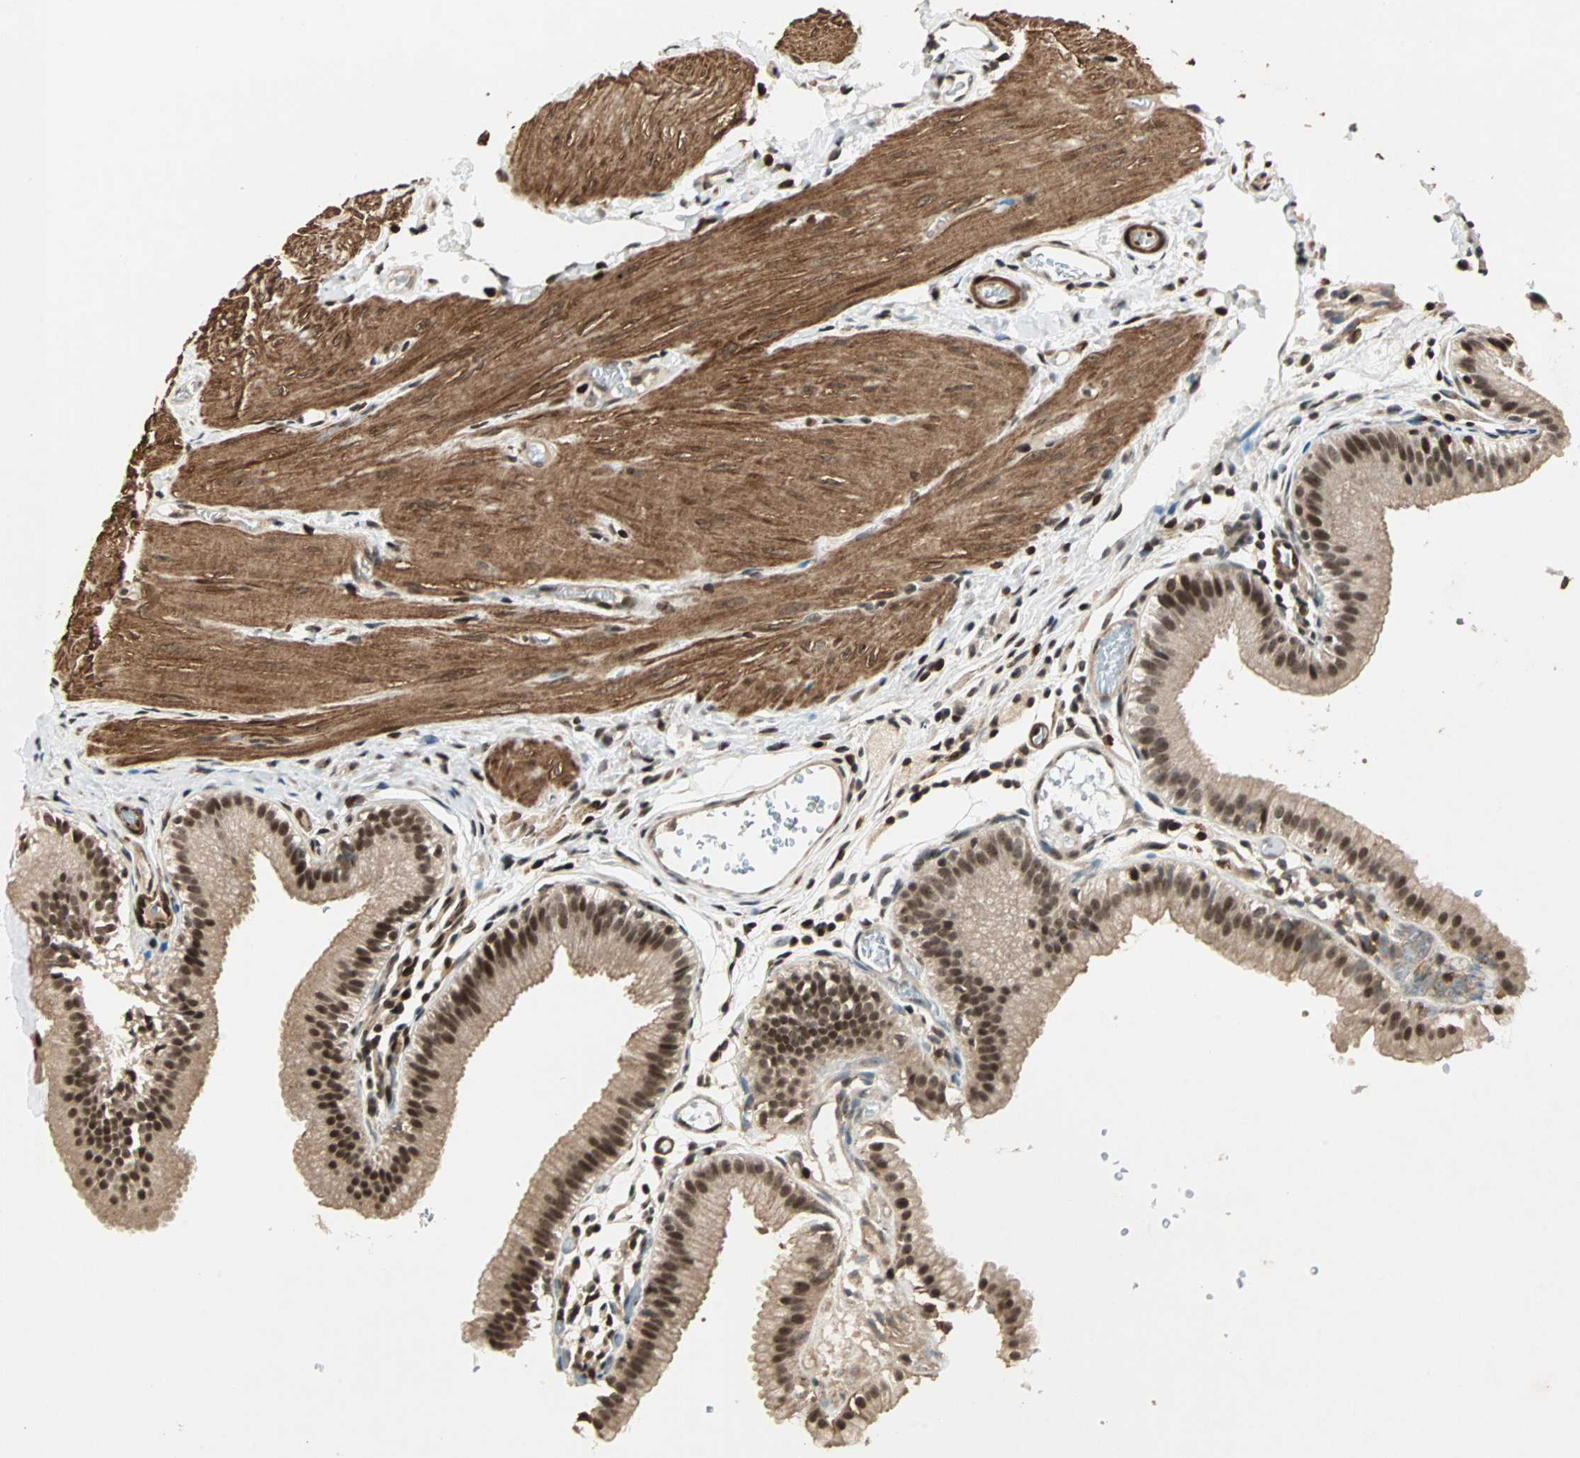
{"staining": {"intensity": "moderate", "quantity": ">75%", "location": "cytoplasmic/membranous,nuclear"}, "tissue": "gallbladder", "cell_type": "Glandular cells", "image_type": "normal", "snomed": [{"axis": "morphology", "description": "Normal tissue, NOS"}, {"axis": "topography", "description": "Gallbladder"}], "caption": "Immunohistochemical staining of unremarkable gallbladder exhibits >75% levels of moderate cytoplasmic/membranous,nuclear protein positivity in approximately >75% of glandular cells.", "gene": "ZBED9", "patient": {"sex": "female", "age": 26}}